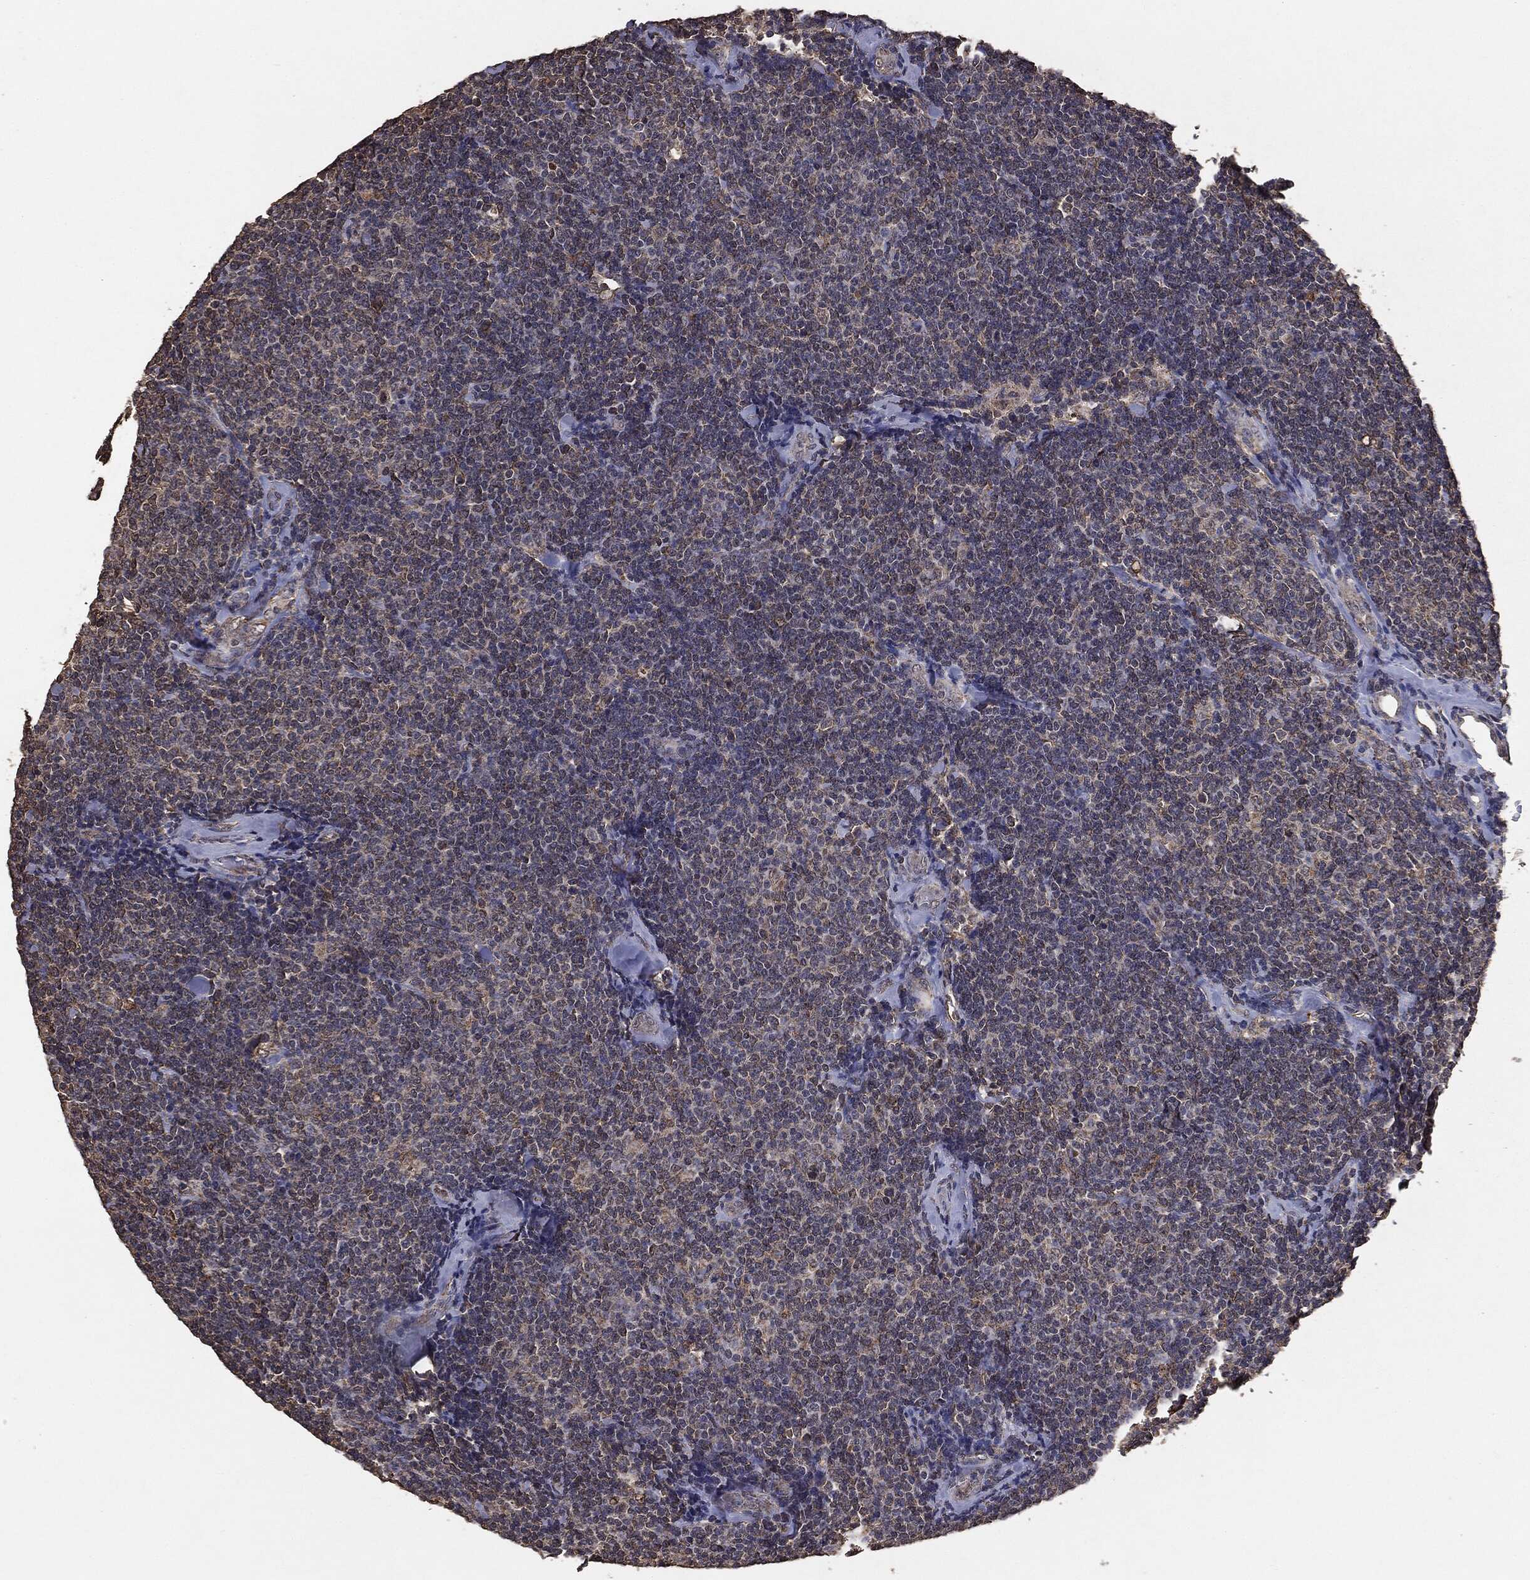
{"staining": {"intensity": "negative", "quantity": "none", "location": "none"}, "tissue": "lymphoma", "cell_type": "Tumor cells", "image_type": "cancer", "snomed": [{"axis": "morphology", "description": "Malignant lymphoma, non-Hodgkin's type, Low grade"}, {"axis": "topography", "description": "Lymph node"}], "caption": "An immunohistochemistry micrograph of lymphoma is shown. There is no staining in tumor cells of lymphoma. (DAB (3,3'-diaminobenzidine) IHC visualized using brightfield microscopy, high magnification).", "gene": "MTOR", "patient": {"sex": "female", "age": 56}}